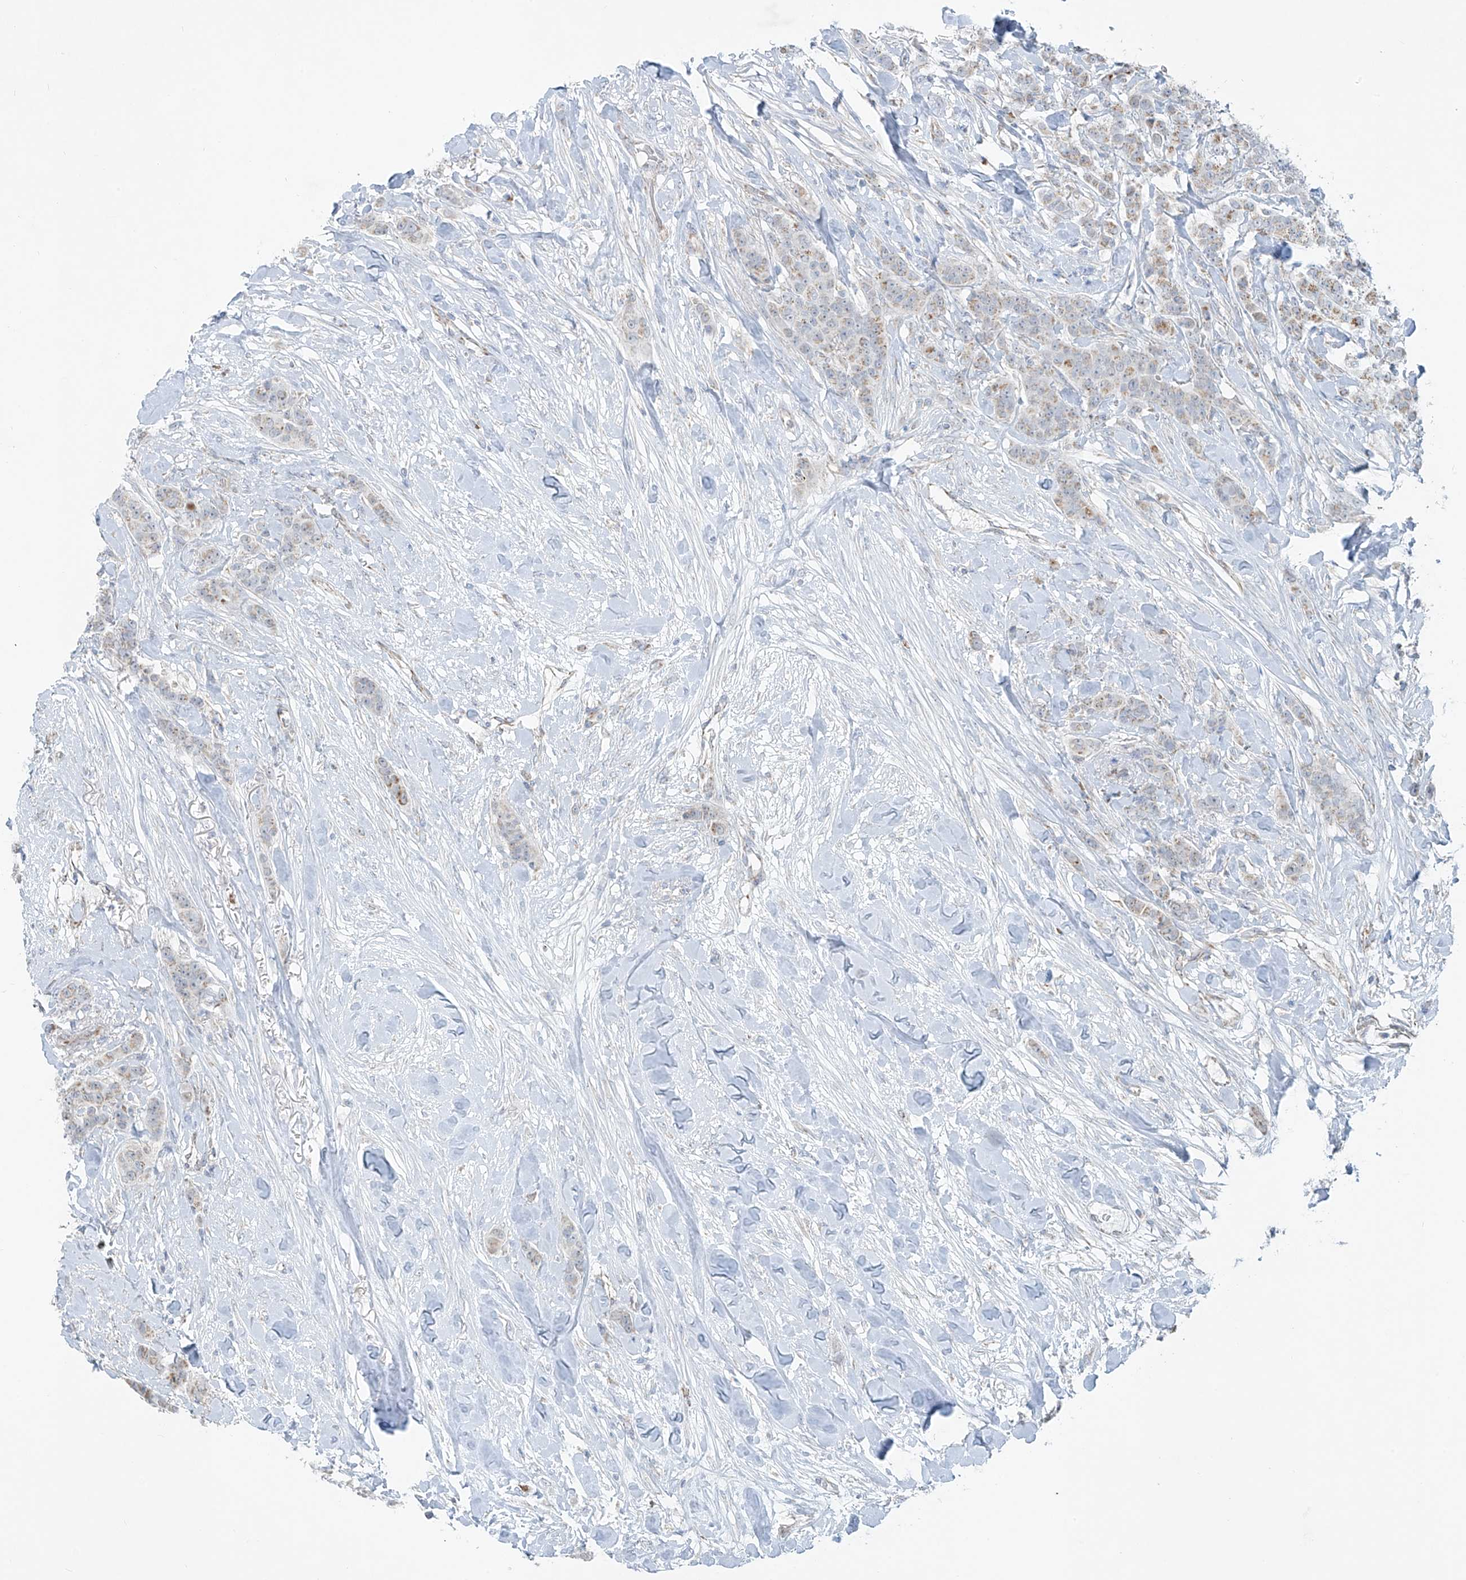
{"staining": {"intensity": "negative", "quantity": "none", "location": "none"}, "tissue": "breast cancer", "cell_type": "Tumor cells", "image_type": "cancer", "snomed": [{"axis": "morphology", "description": "Duct carcinoma"}, {"axis": "topography", "description": "Breast"}], "caption": "Immunohistochemistry photomicrograph of human breast cancer (intraductal carcinoma) stained for a protein (brown), which reveals no staining in tumor cells.", "gene": "SMDT1", "patient": {"sex": "female", "age": 40}}